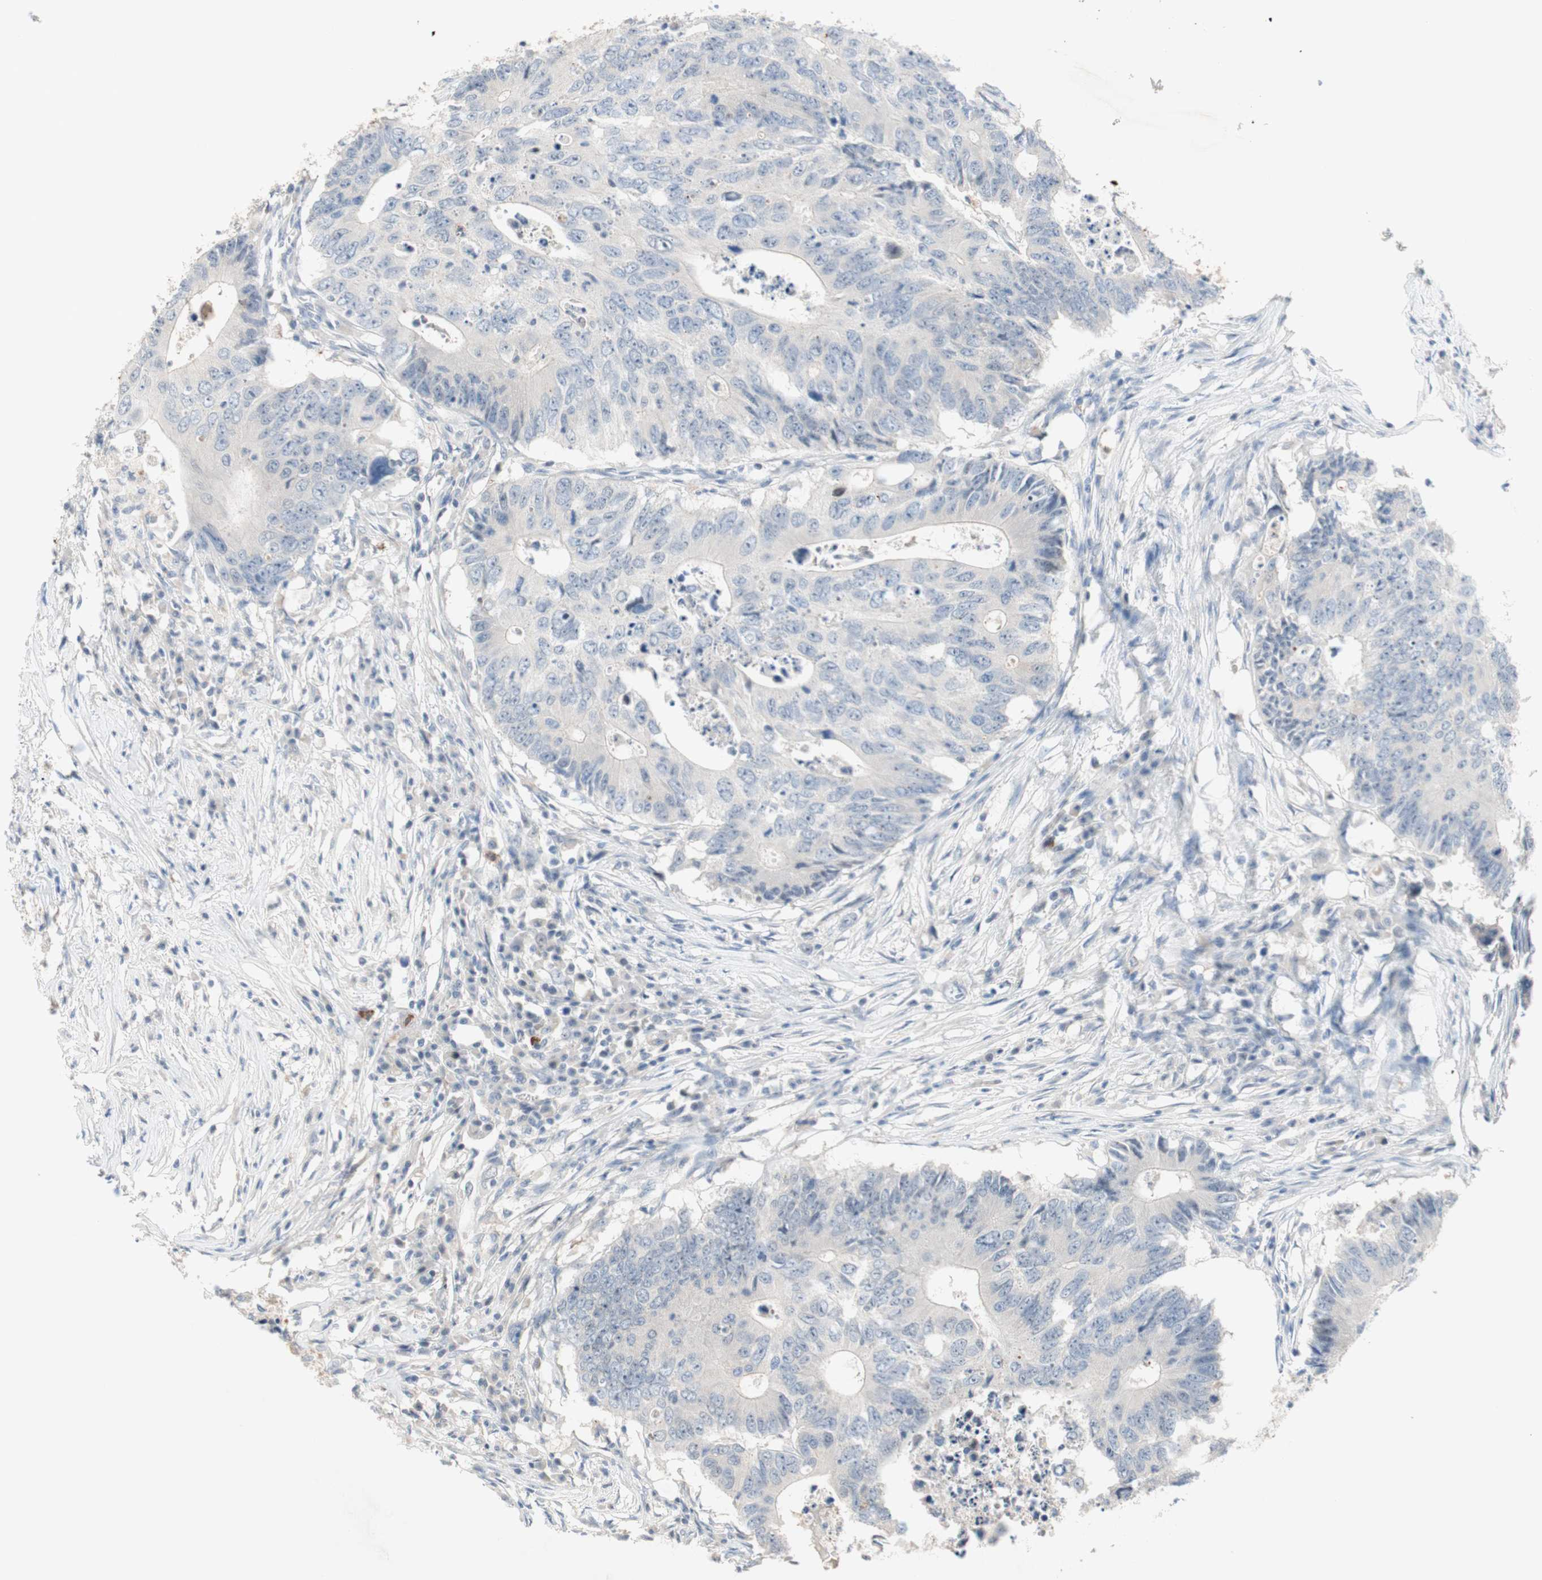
{"staining": {"intensity": "negative", "quantity": "none", "location": "none"}, "tissue": "colorectal cancer", "cell_type": "Tumor cells", "image_type": "cancer", "snomed": [{"axis": "morphology", "description": "Adenocarcinoma, NOS"}, {"axis": "topography", "description": "Colon"}], "caption": "Immunohistochemical staining of colorectal adenocarcinoma shows no significant positivity in tumor cells.", "gene": "PDZK1", "patient": {"sex": "male", "age": 71}}